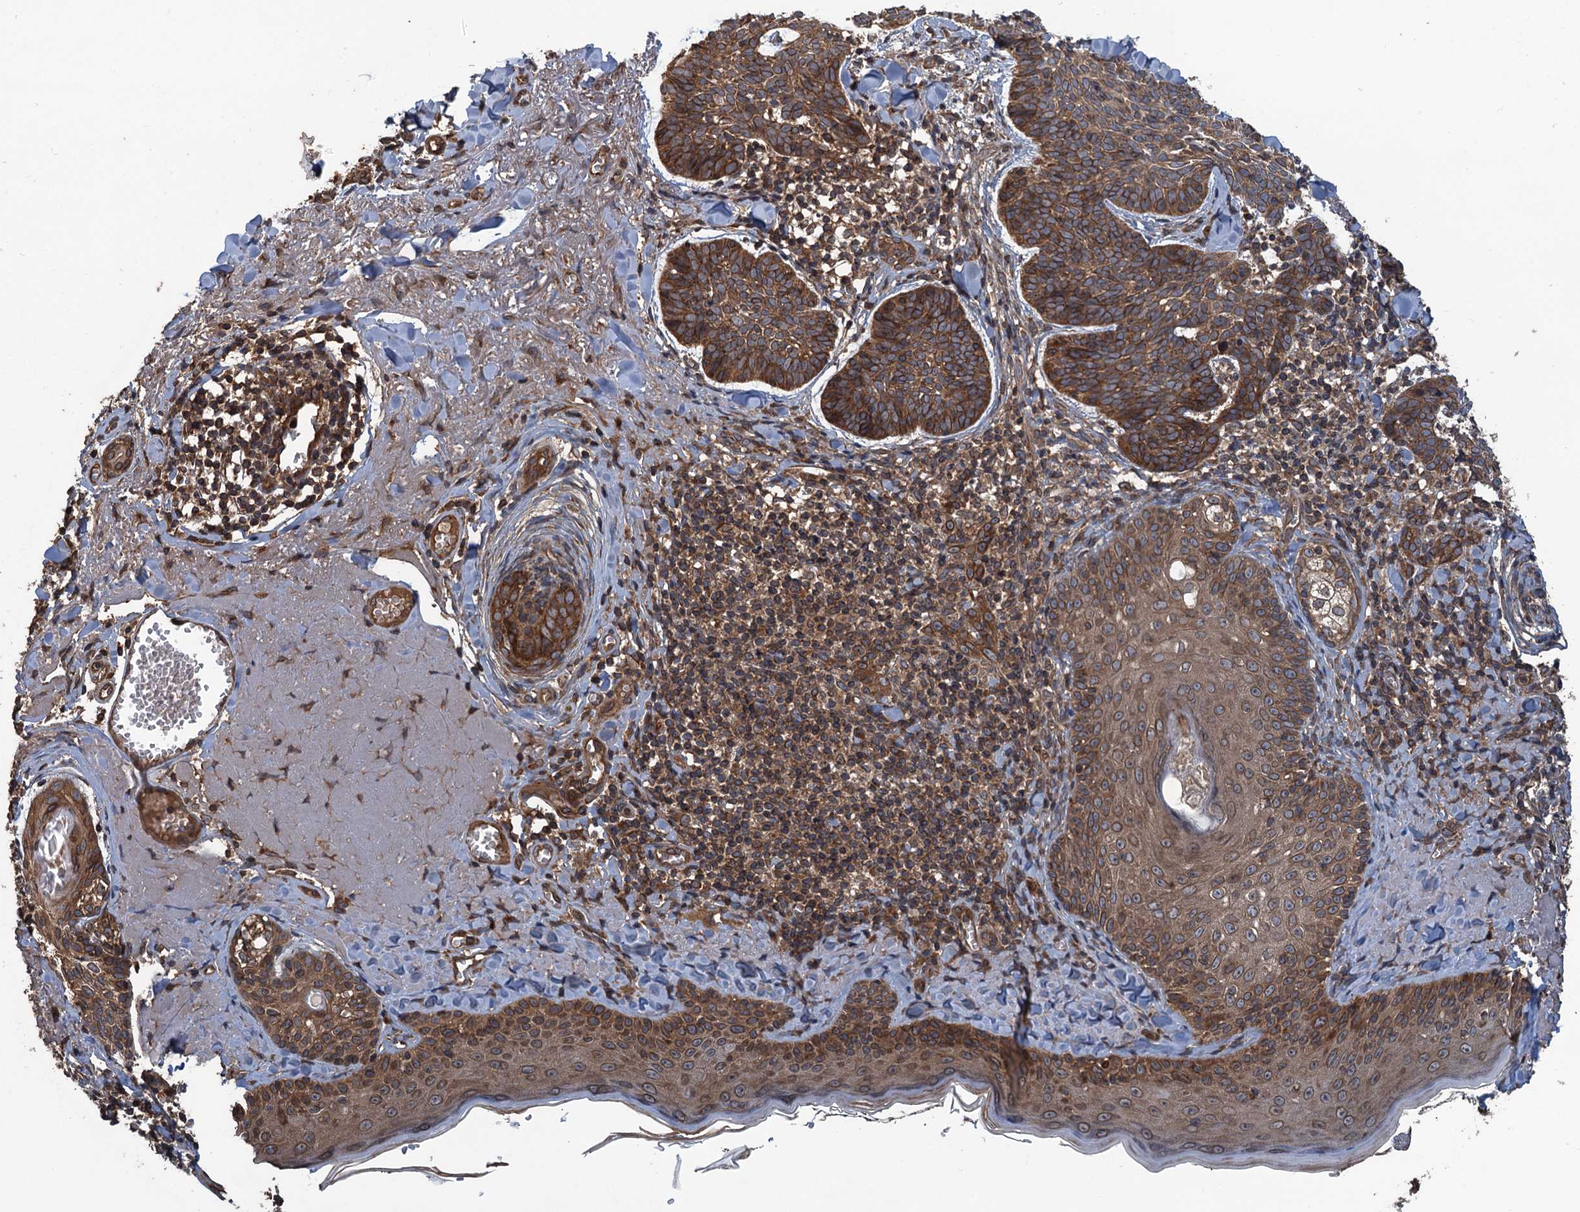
{"staining": {"intensity": "moderate", "quantity": ">75%", "location": "cytoplasmic/membranous"}, "tissue": "skin cancer", "cell_type": "Tumor cells", "image_type": "cancer", "snomed": [{"axis": "morphology", "description": "Basal cell carcinoma"}, {"axis": "topography", "description": "Skin"}], "caption": "Human basal cell carcinoma (skin) stained with a brown dye exhibits moderate cytoplasmic/membranous positive expression in about >75% of tumor cells.", "gene": "GLE1", "patient": {"sex": "female", "age": 74}}